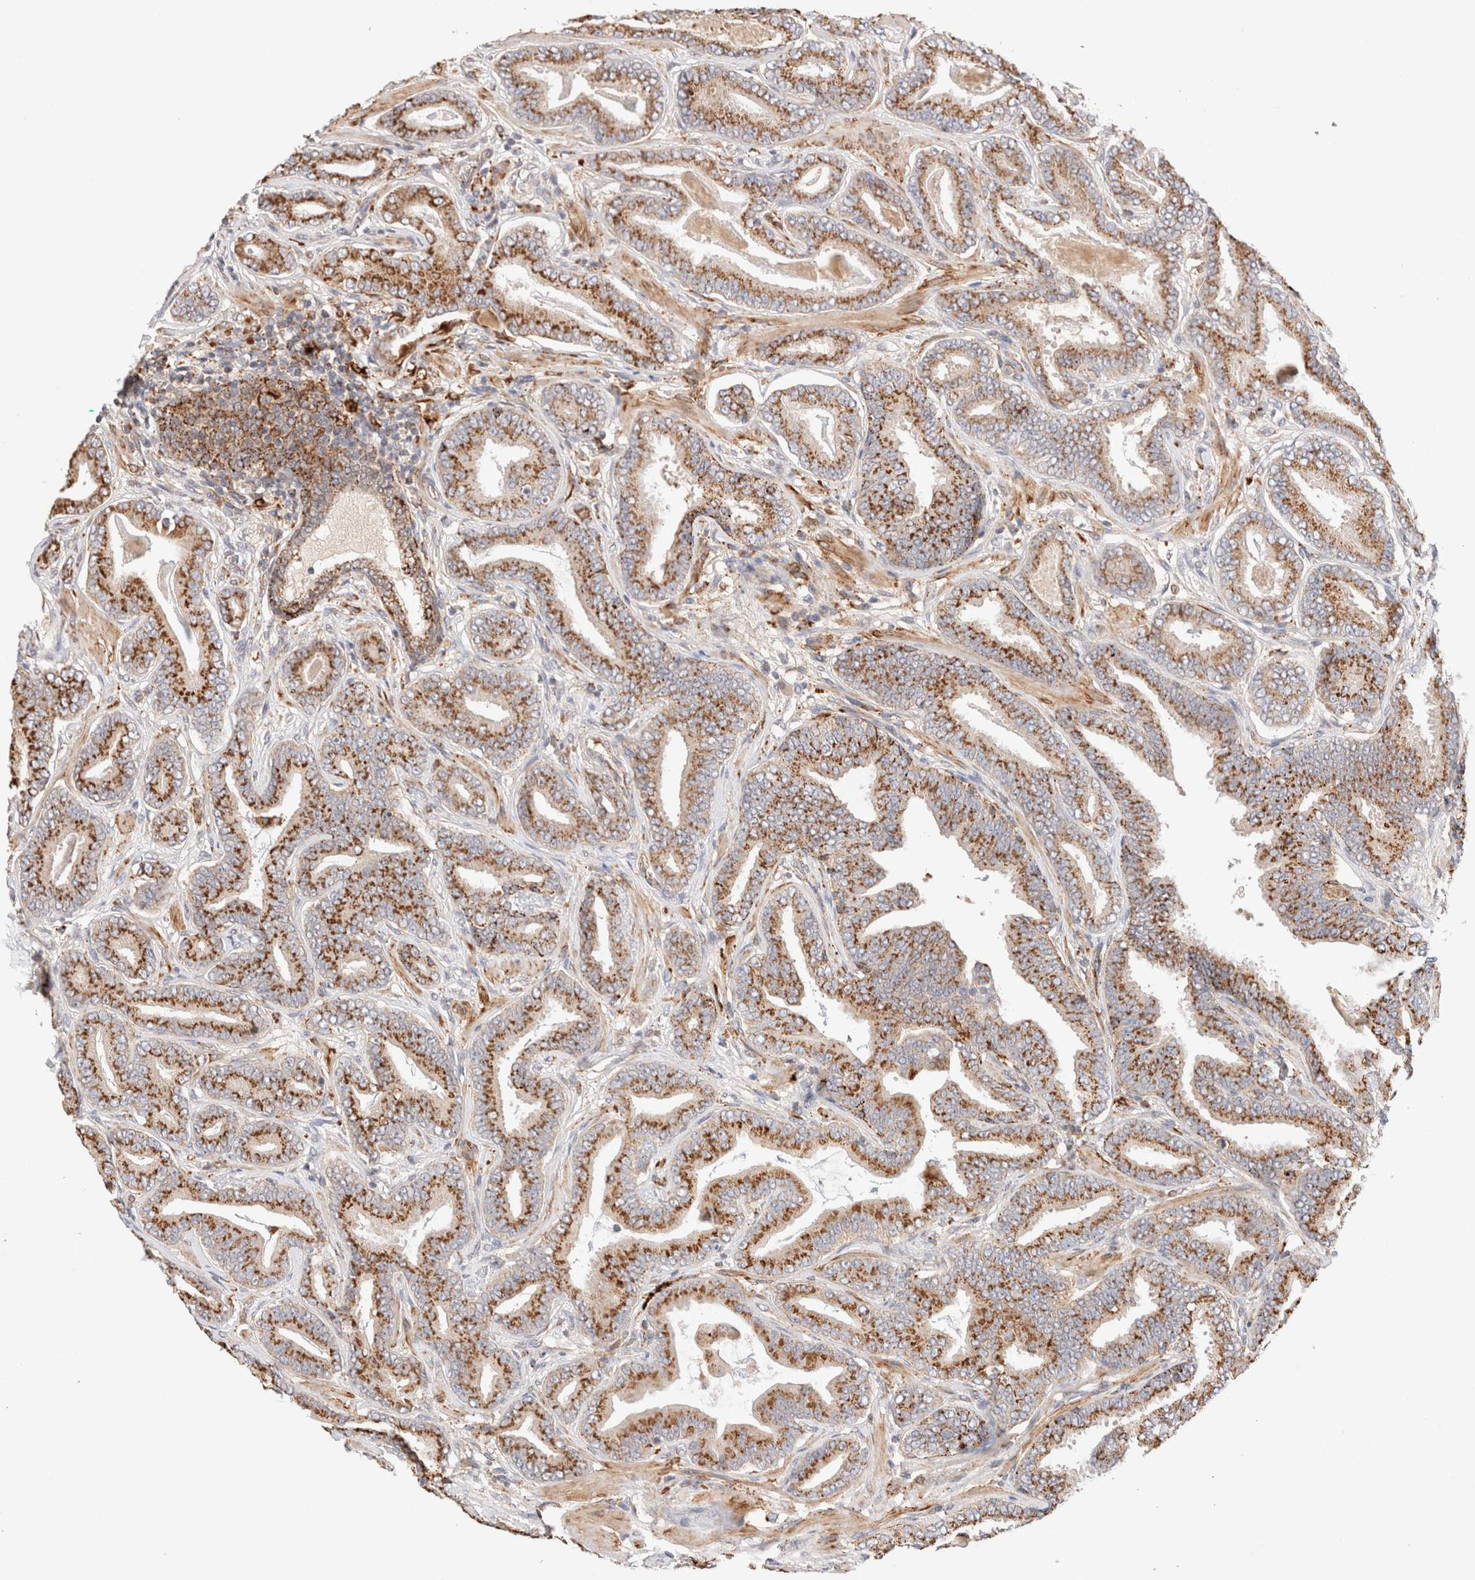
{"staining": {"intensity": "moderate", "quantity": ">75%", "location": "cytoplasmic/membranous"}, "tissue": "prostate cancer", "cell_type": "Tumor cells", "image_type": "cancer", "snomed": [{"axis": "morphology", "description": "Adenocarcinoma, Low grade"}, {"axis": "topography", "description": "Prostate"}], "caption": "This is a micrograph of immunohistochemistry (IHC) staining of adenocarcinoma (low-grade) (prostate), which shows moderate positivity in the cytoplasmic/membranous of tumor cells.", "gene": "RABEPK", "patient": {"sex": "male", "age": 62}}